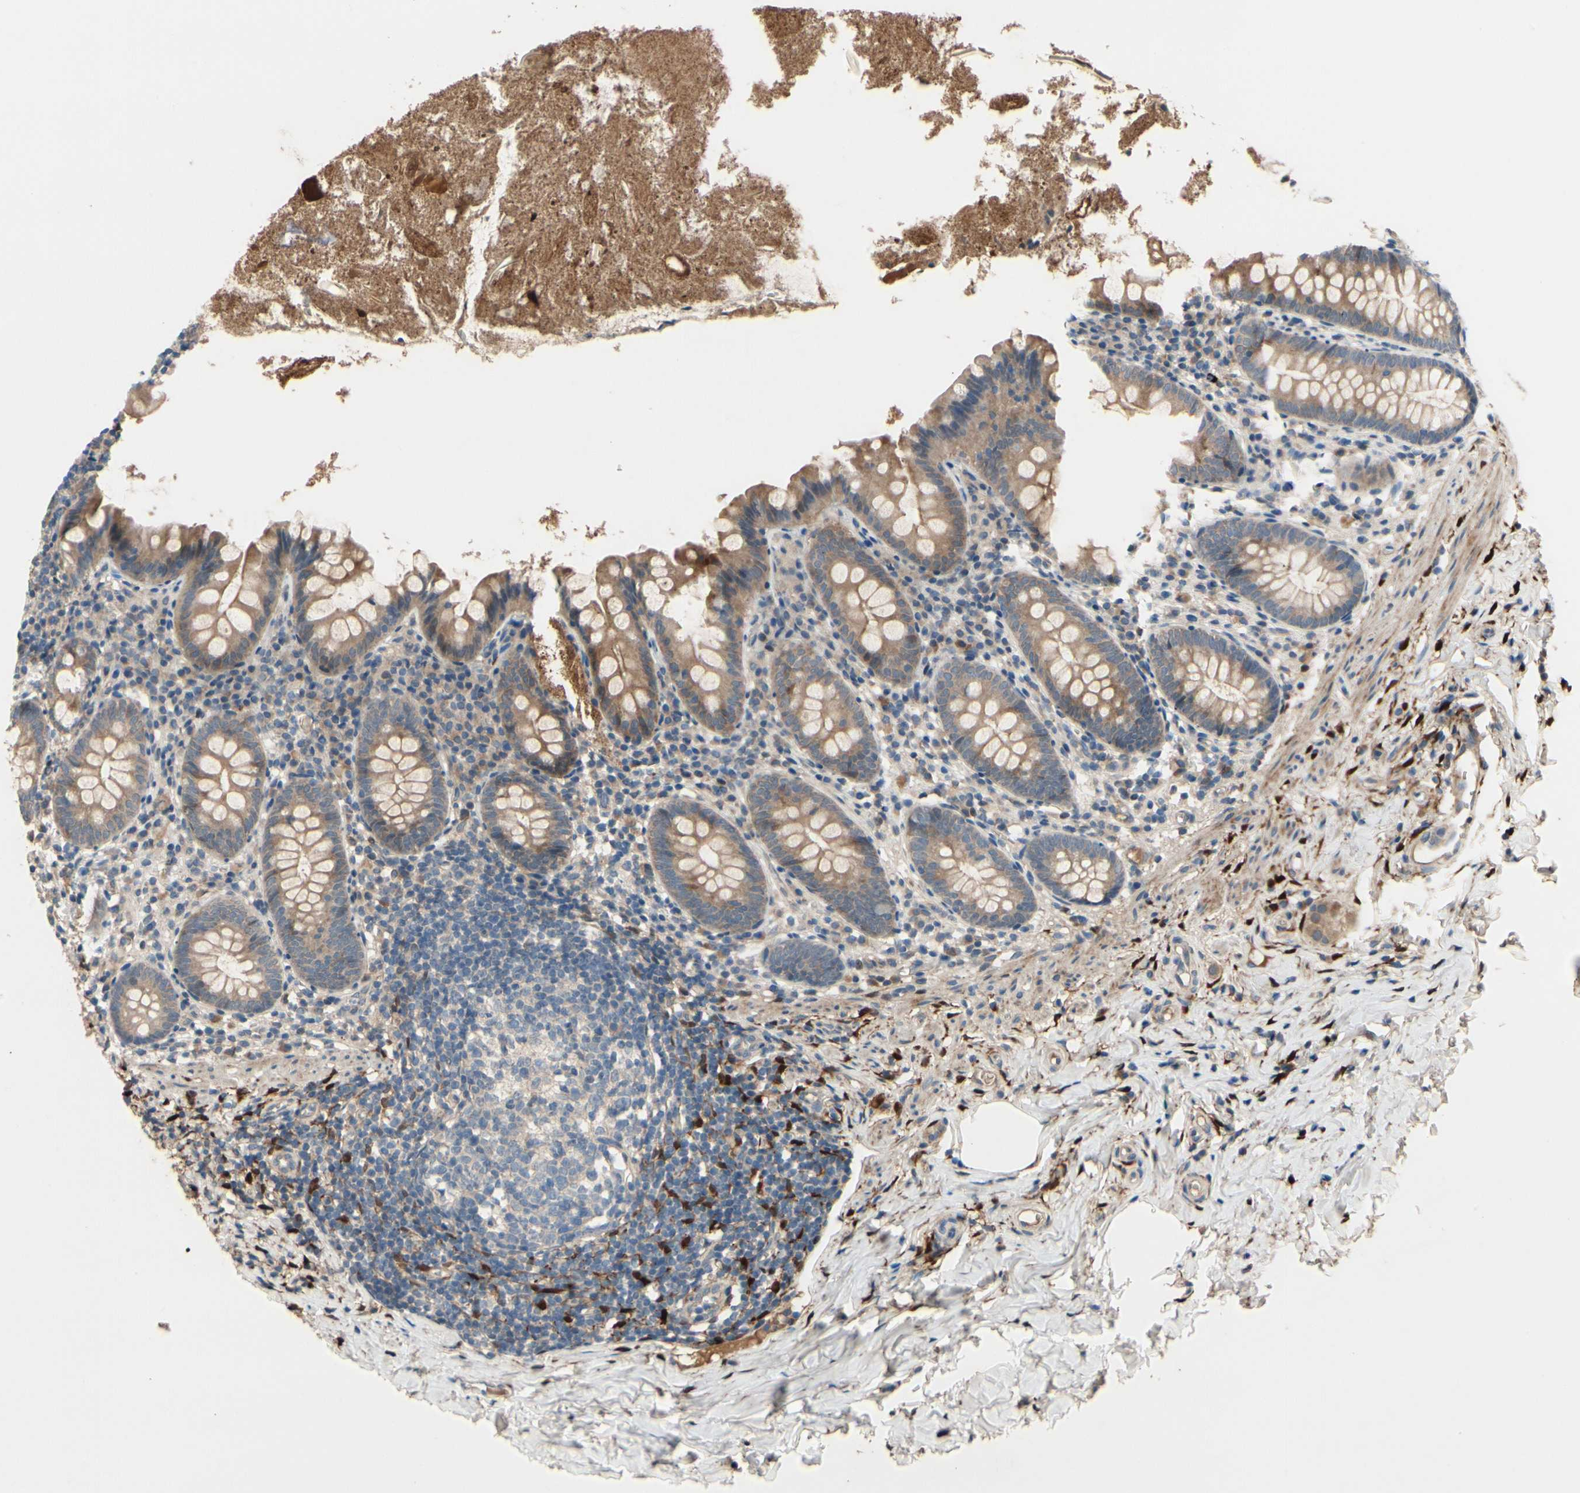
{"staining": {"intensity": "weak", "quantity": ">75%", "location": "cytoplasmic/membranous"}, "tissue": "appendix", "cell_type": "Glandular cells", "image_type": "normal", "snomed": [{"axis": "morphology", "description": "Normal tissue, NOS"}, {"axis": "topography", "description": "Appendix"}], "caption": "Immunohistochemistry of benign human appendix exhibits low levels of weak cytoplasmic/membranous expression in about >75% of glandular cells. The staining was performed using DAB, with brown indicating positive protein expression. Nuclei are stained blue with hematoxylin.", "gene": "ICAM5", "patient": {"sex": "male", "age": 52}}